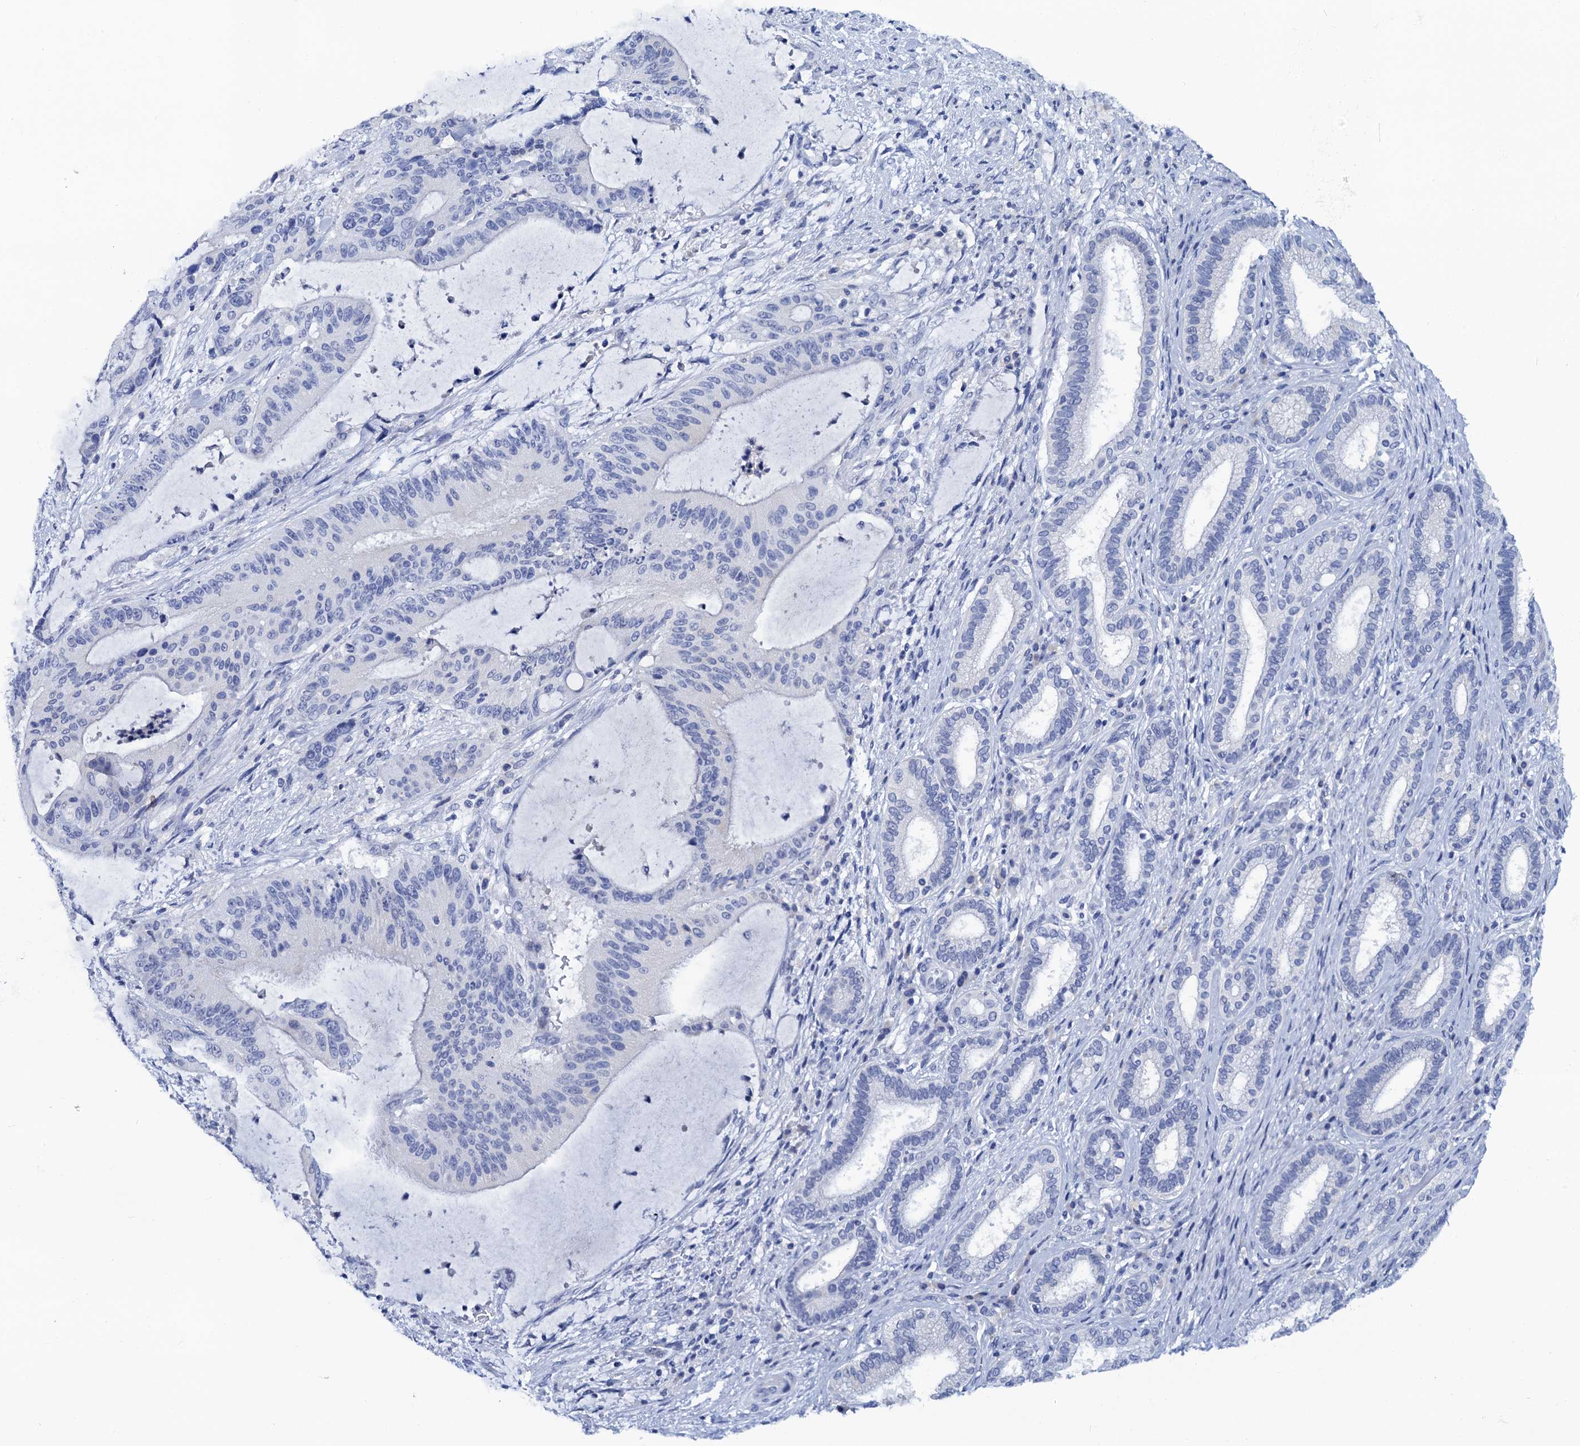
{"staining": {"intensity": "negative", "quantity": "none", "location": "none"}, "tissue": "liver cancer", "cell_type": "Tumor cells", "image_type": "cancer", "snomed": [{"axis": "morphology", "description": "Normal tissue, NOS"}, {"axis": "morphology", "description": "Cholangiocarcinoma"}, {"axis": "topography", "description": "Liver"}, {"axis": "topography", "description": "Peripheral nerve tissue"}], "caption": "Liver cancer stained for a protein using immunohistochemistry (IHC) shows no staining tumor cells.", "gene": "LYPD3", "patient": {"sex": "female", "age": 73}}